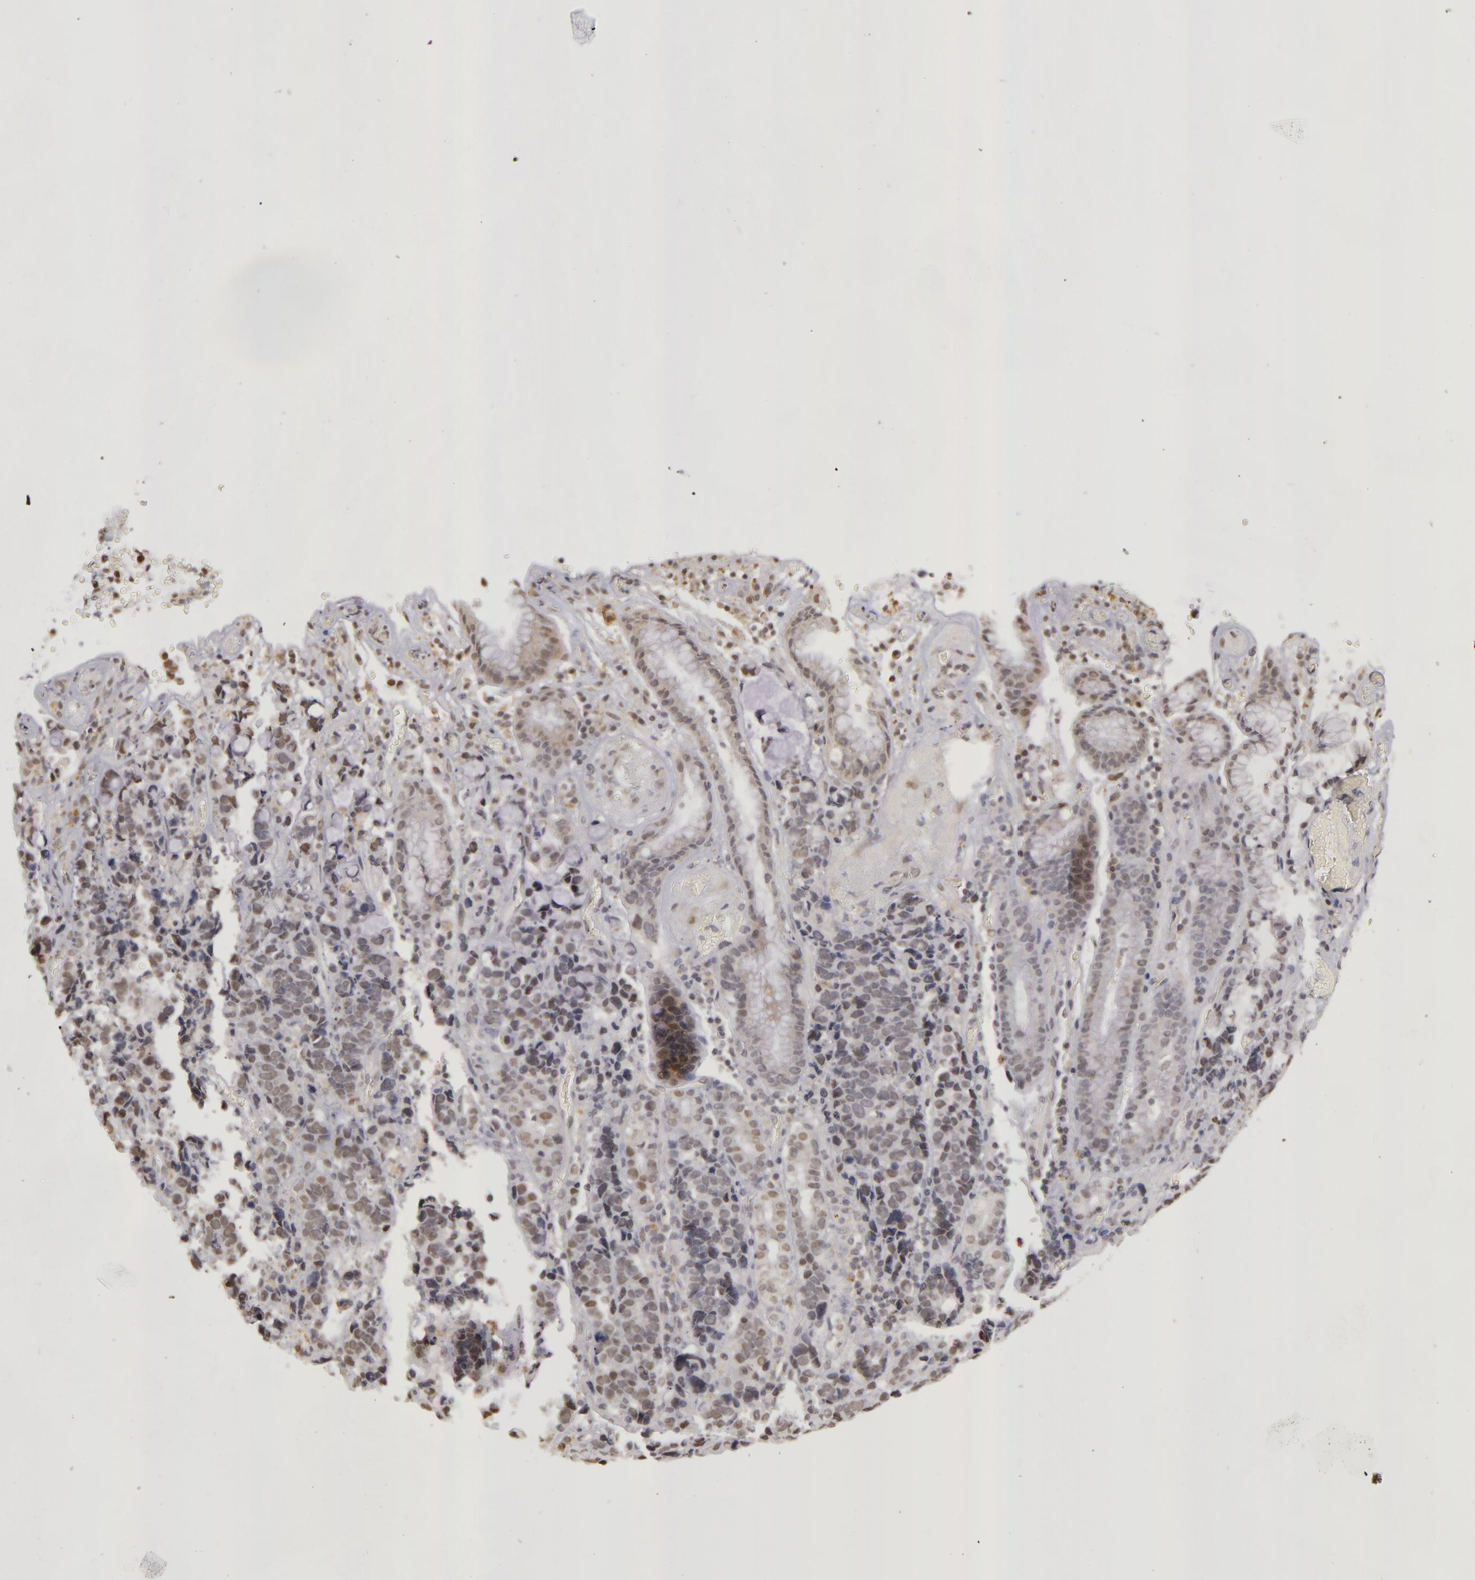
{"staining": {"intensity": "weak", "quantity": "25%-75%", "location": "nuclear"}, "tissue": "stomach cancer", "cell_type": "Tumor cells", "image_type": "cancer", "snomed": [{"axis": "morphology", "description": "Adenocarcinoma, NOS"}, {"axis": "topography", "description": "Stomach, upper"}], "caption": "Stomach adenocarcinoma stained for a protein exhibits weak nuclear positivity in tumor cells.", "gene": "RRP7A", "patient": {"sex": "male", "age": 71}}